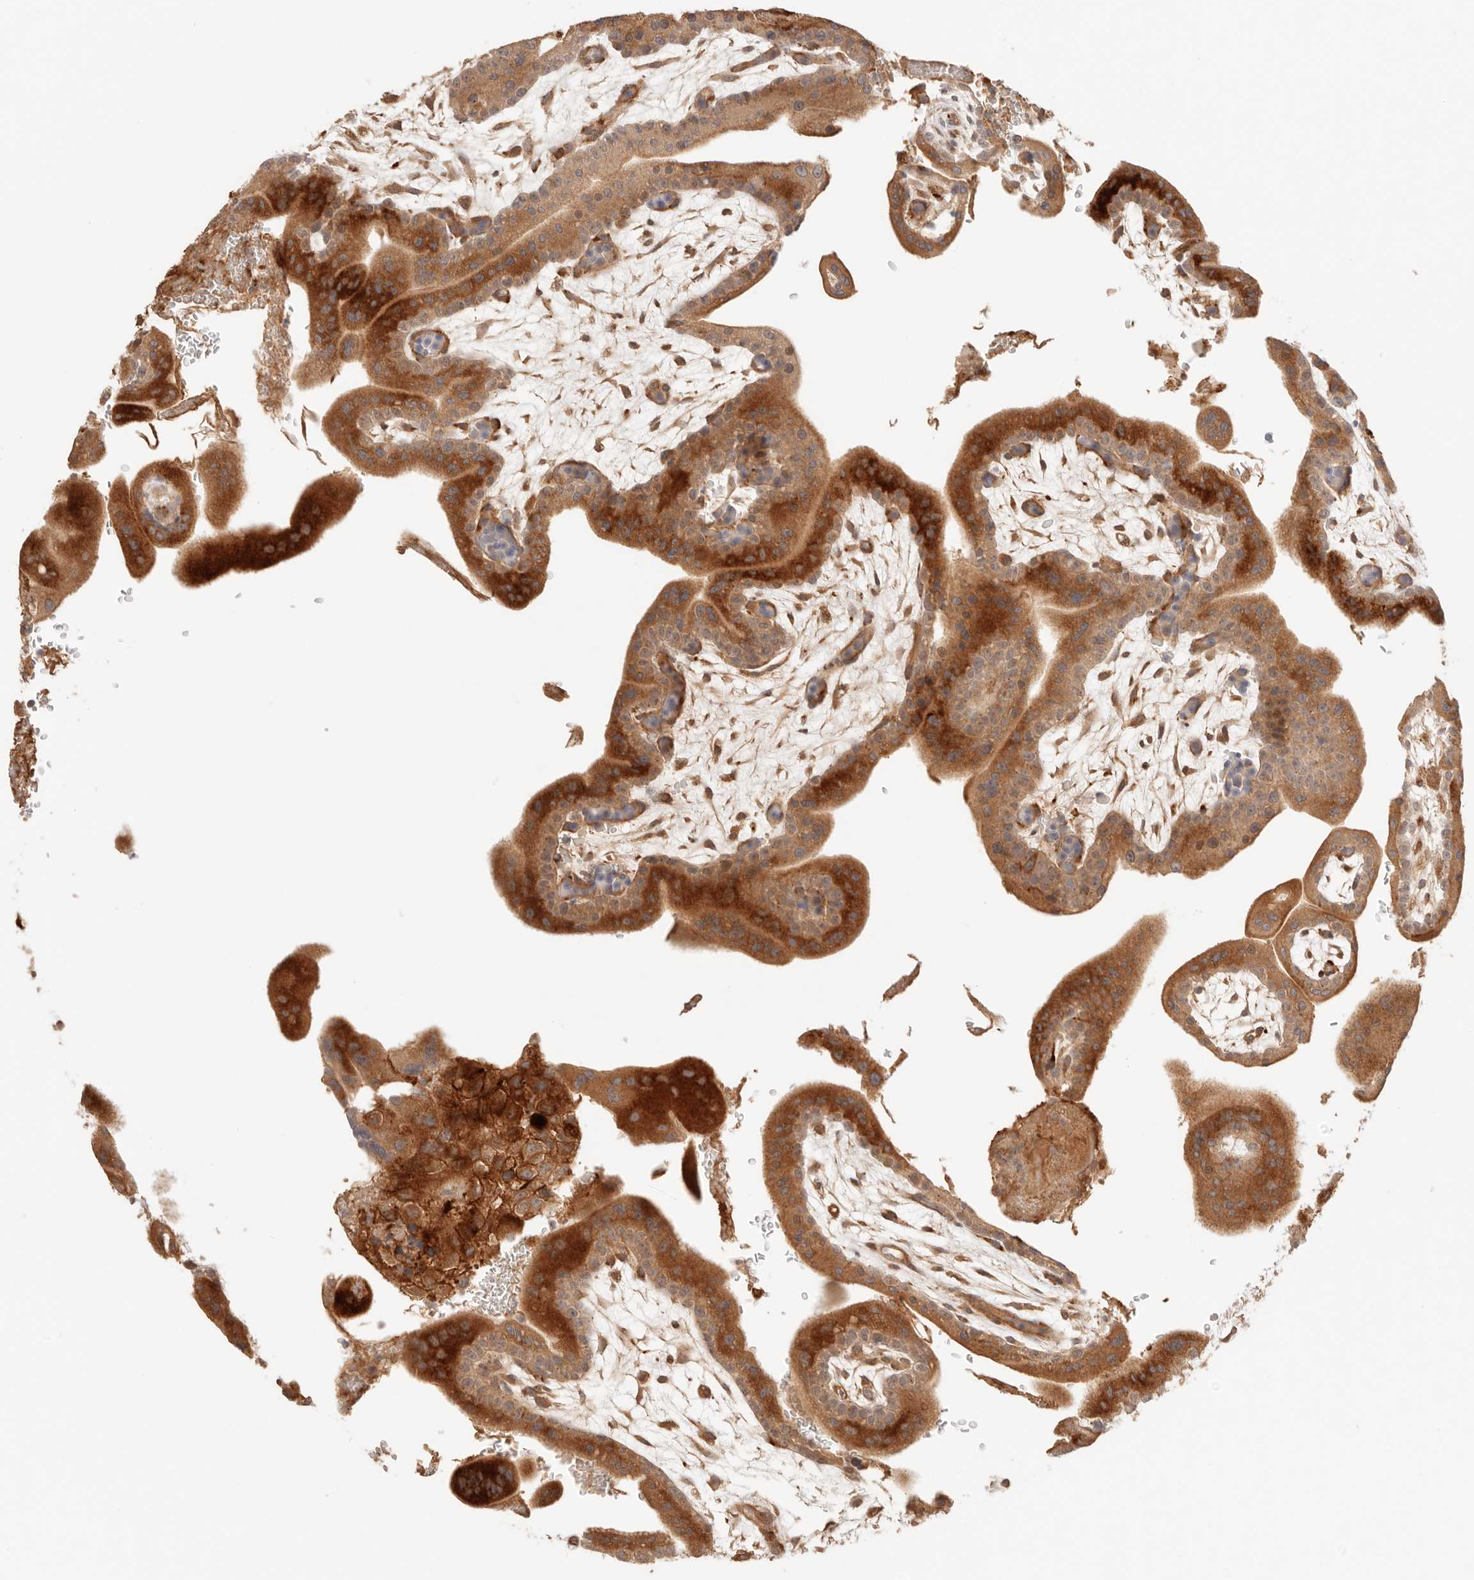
{"staining": {"intensity": "strong", "quantity": ">75%", "location": "cytoplasmic/membranous"}, "tissue": "placenta", "cell_type": "Trophoblastic cells", "image_type": "normal", "snomed": [{"axis": "morphology", "description": "Normal tissue, NOS"}, {"axis": "topography", "description": "Placenta"}], "caption": "A histopathology image of placenta stained for a protein shows strong cytoplasmic/membranous brown staining in trophoblastic cells. (DAB (3,3'-diaminobenzidine) IHC, brown staining for protein, blue staining for nuclei).", "gene": "IL1R2", "patient": {"sex": "female", "age": 35}}